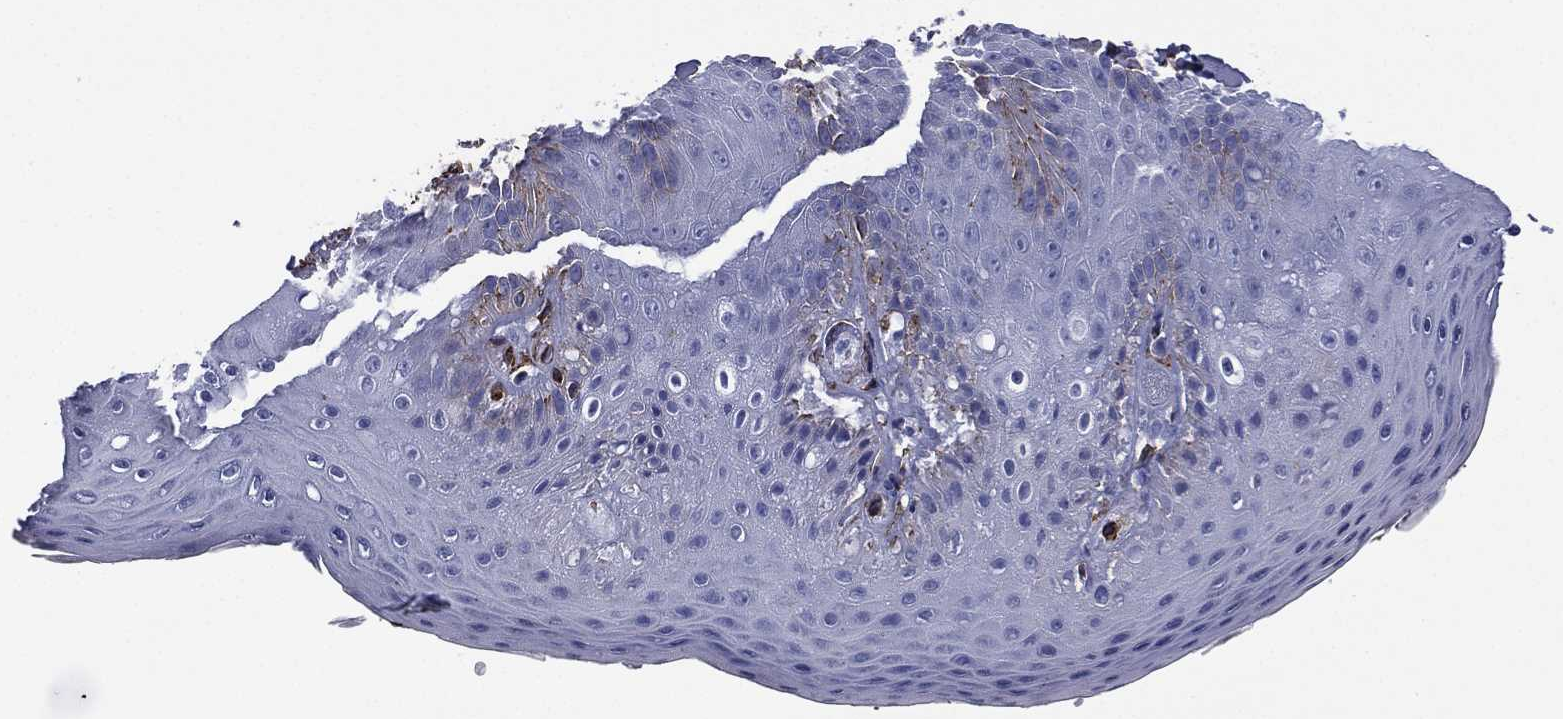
{"staining": {"intensity": "negative", "quantity": "none", "location": "none"}, "tissue": "skin", "cell_type": "Epidermal cells", "image_type": "normal", "snomed": [{"axis": "morphology", "description": "Normal tissue, NOS"}, {"axis": "topography", "description": "Anal"}], "caption": "DAB immunohistochemical staining of normal human skin demonstrates no significant expression in epidermal cells.", "gene": "CAVIN3", "patient": {"sex": "male", "age": 53}}